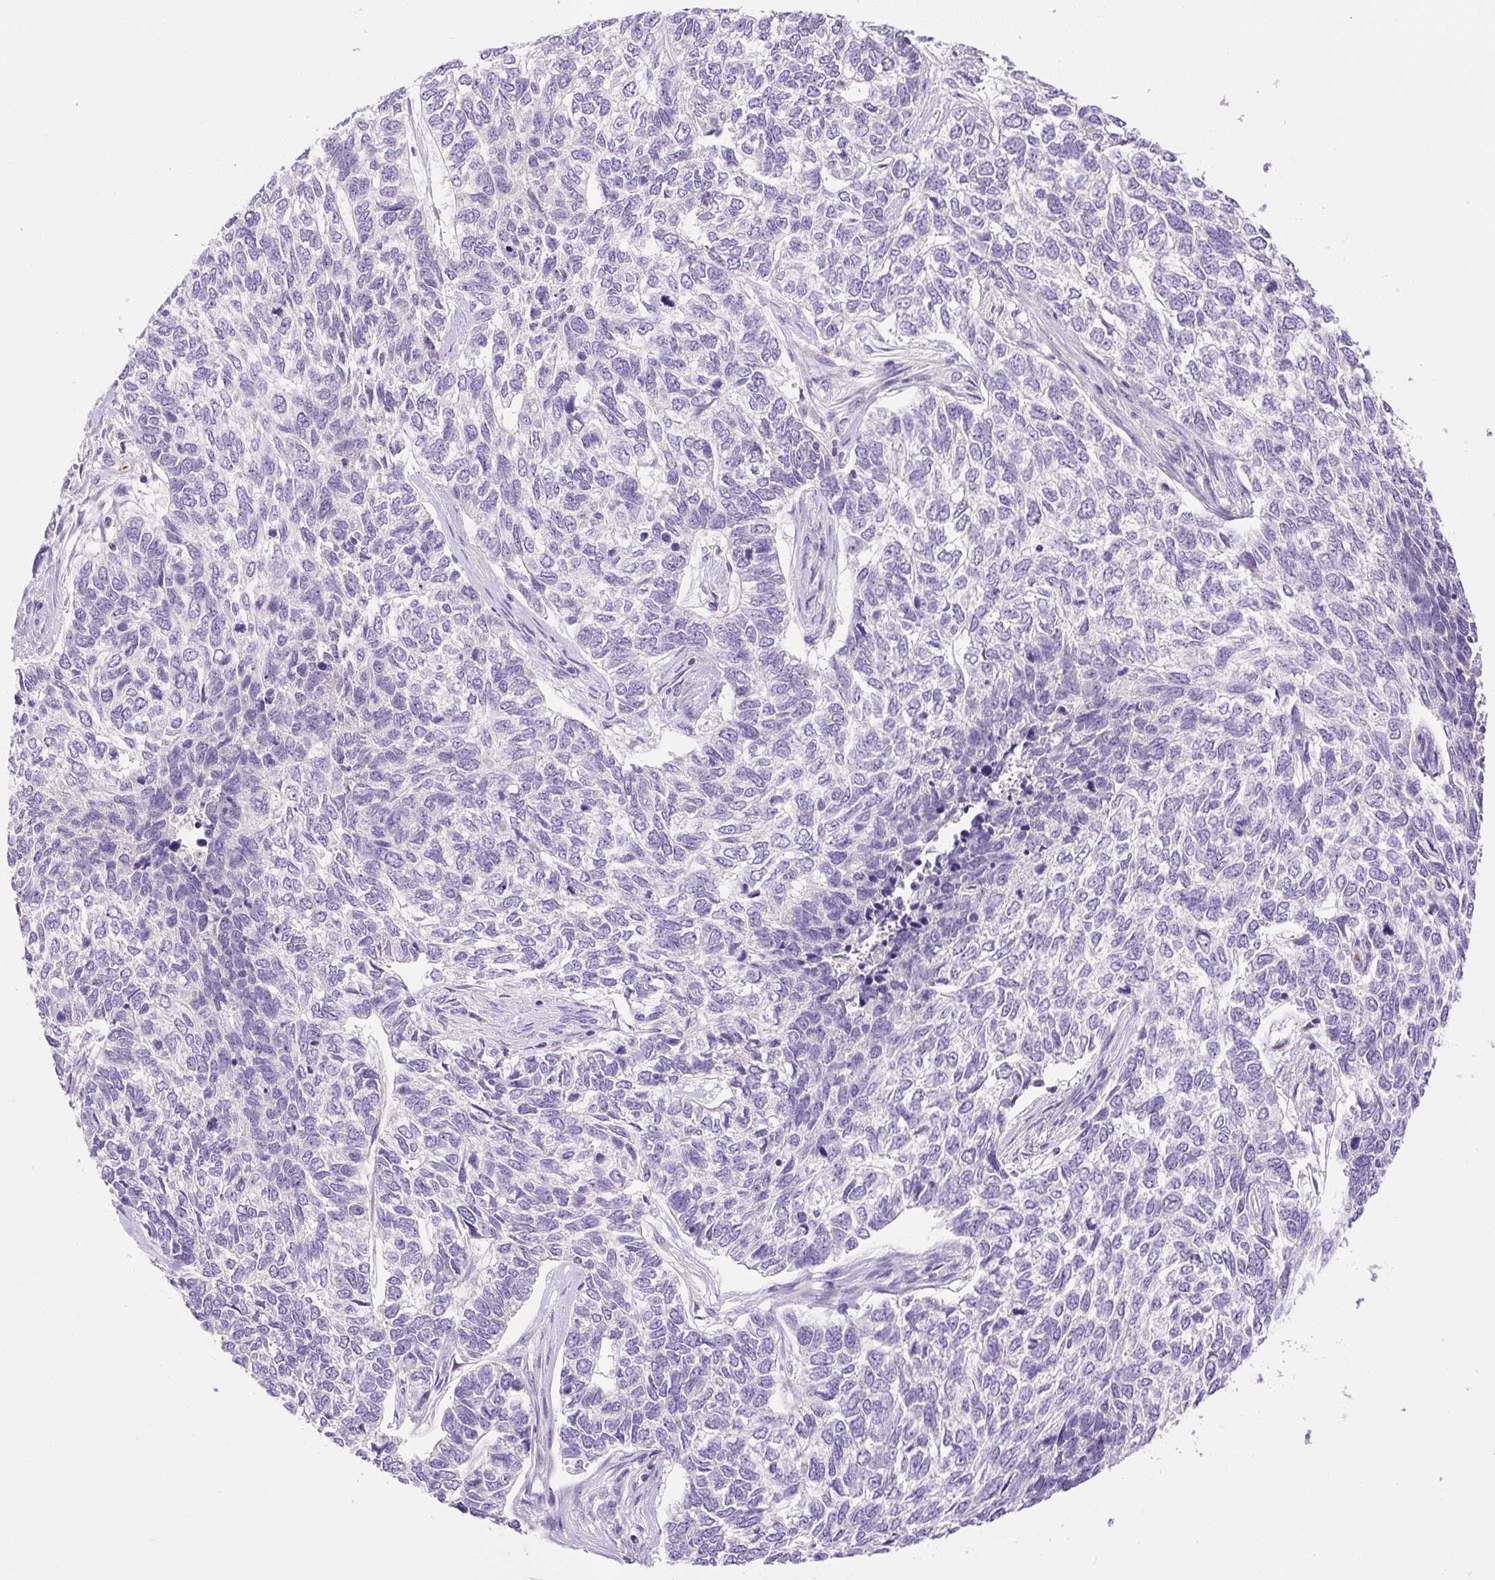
{"staining": {"intensity": "negative", "quantity": "none", "location": "none"}, "tissue": "skin cancer", "cell_type": "Tumor cells", "image_type": "cancer", "snomed": [{"axis": "morphology", "description": "Basal cell carcinoma"}, {"axis": "topography", "description": "Skin"}], "caption": "This is a histopathology image of IHC staining of skin cancer (basal cell carcinoma), which shows no positivity in tumor cells.", "gene": "LHFPL5", "patient": {"sex": "female", "age": 65}}